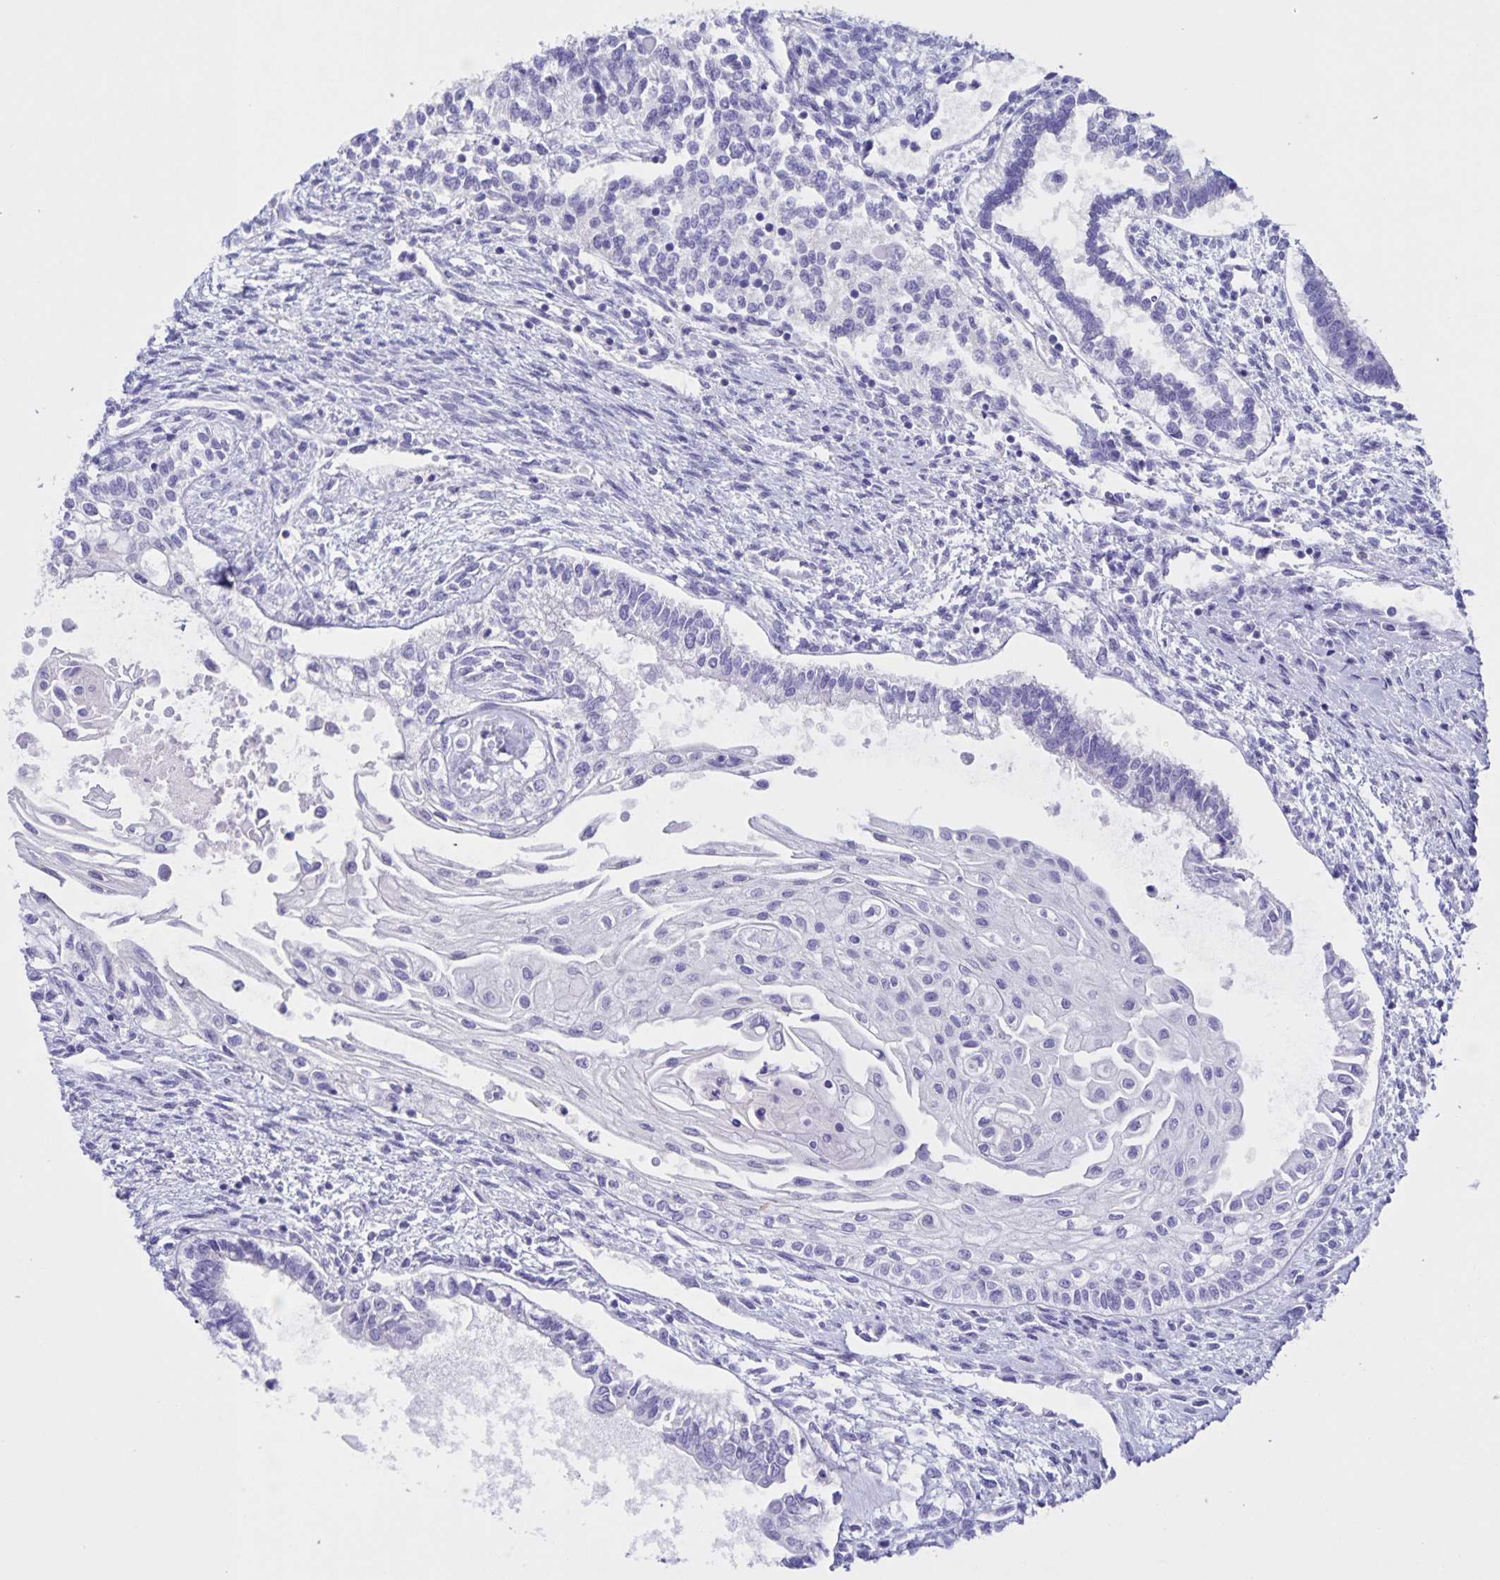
{"staining": {"intensity": "negative", "quantity": "none", "location": "none"}, "tissue": "testis cancer", "cell_type": "Tumor cells", "image_type": "cancer", "snomed": [{"axis": "morphology", "description": "Carcinoma, Embryonal, NOS"}, {"axis": "topography", "description": "Testis"}], "caption": "This is an IHC histopathology image of human testis embryonal carcinoma. There is no expression in tumor cells.", "gene": "DMGDH", "patient": {"sex": "male", "age": 37}}